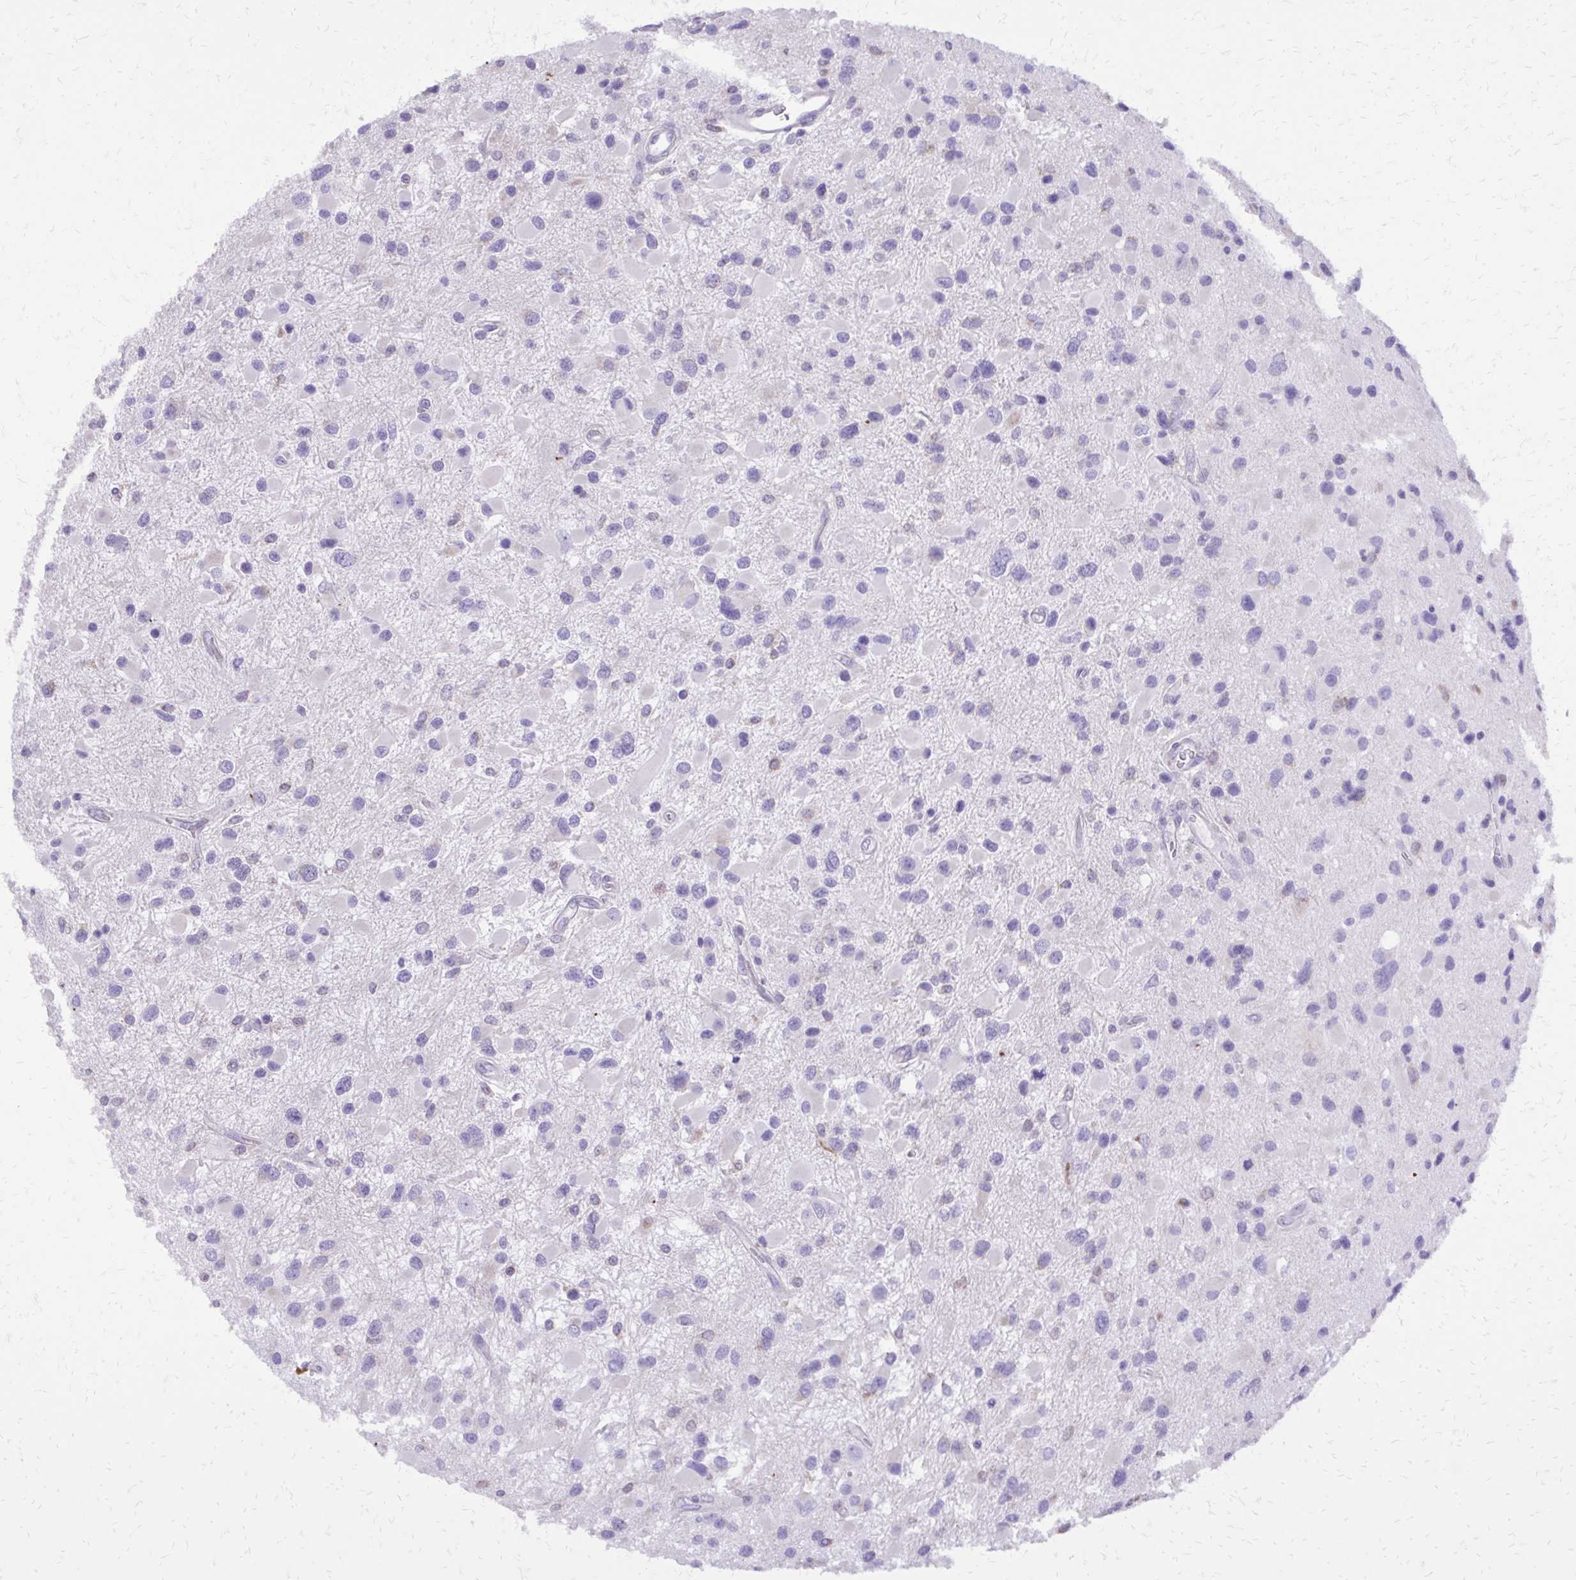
{"staining": {"intensity": "negative", "quantity": "none", "location": "none"}, "tissue": "glioma", "cell_type": "Tumor cells", "image_type": "cancer", "snomed": [{"axis": "morphology", "description": "Glioma, malignant, Low grade"}, {"axis": "topography", "description": "Brain"}], "caption": "This is a photomicrograph of immunohistochemistry (IHC) staining of malignant glioma (low-grade), which shows no expression in tumor cells. (Stains: DAB immunohistochemistry (IHC) with hematoxylin counter stain, Microscopy: brightfield microscopy at high magnification).", "gene": "CAT", "patient": {"sex": "female", "age": 32}}